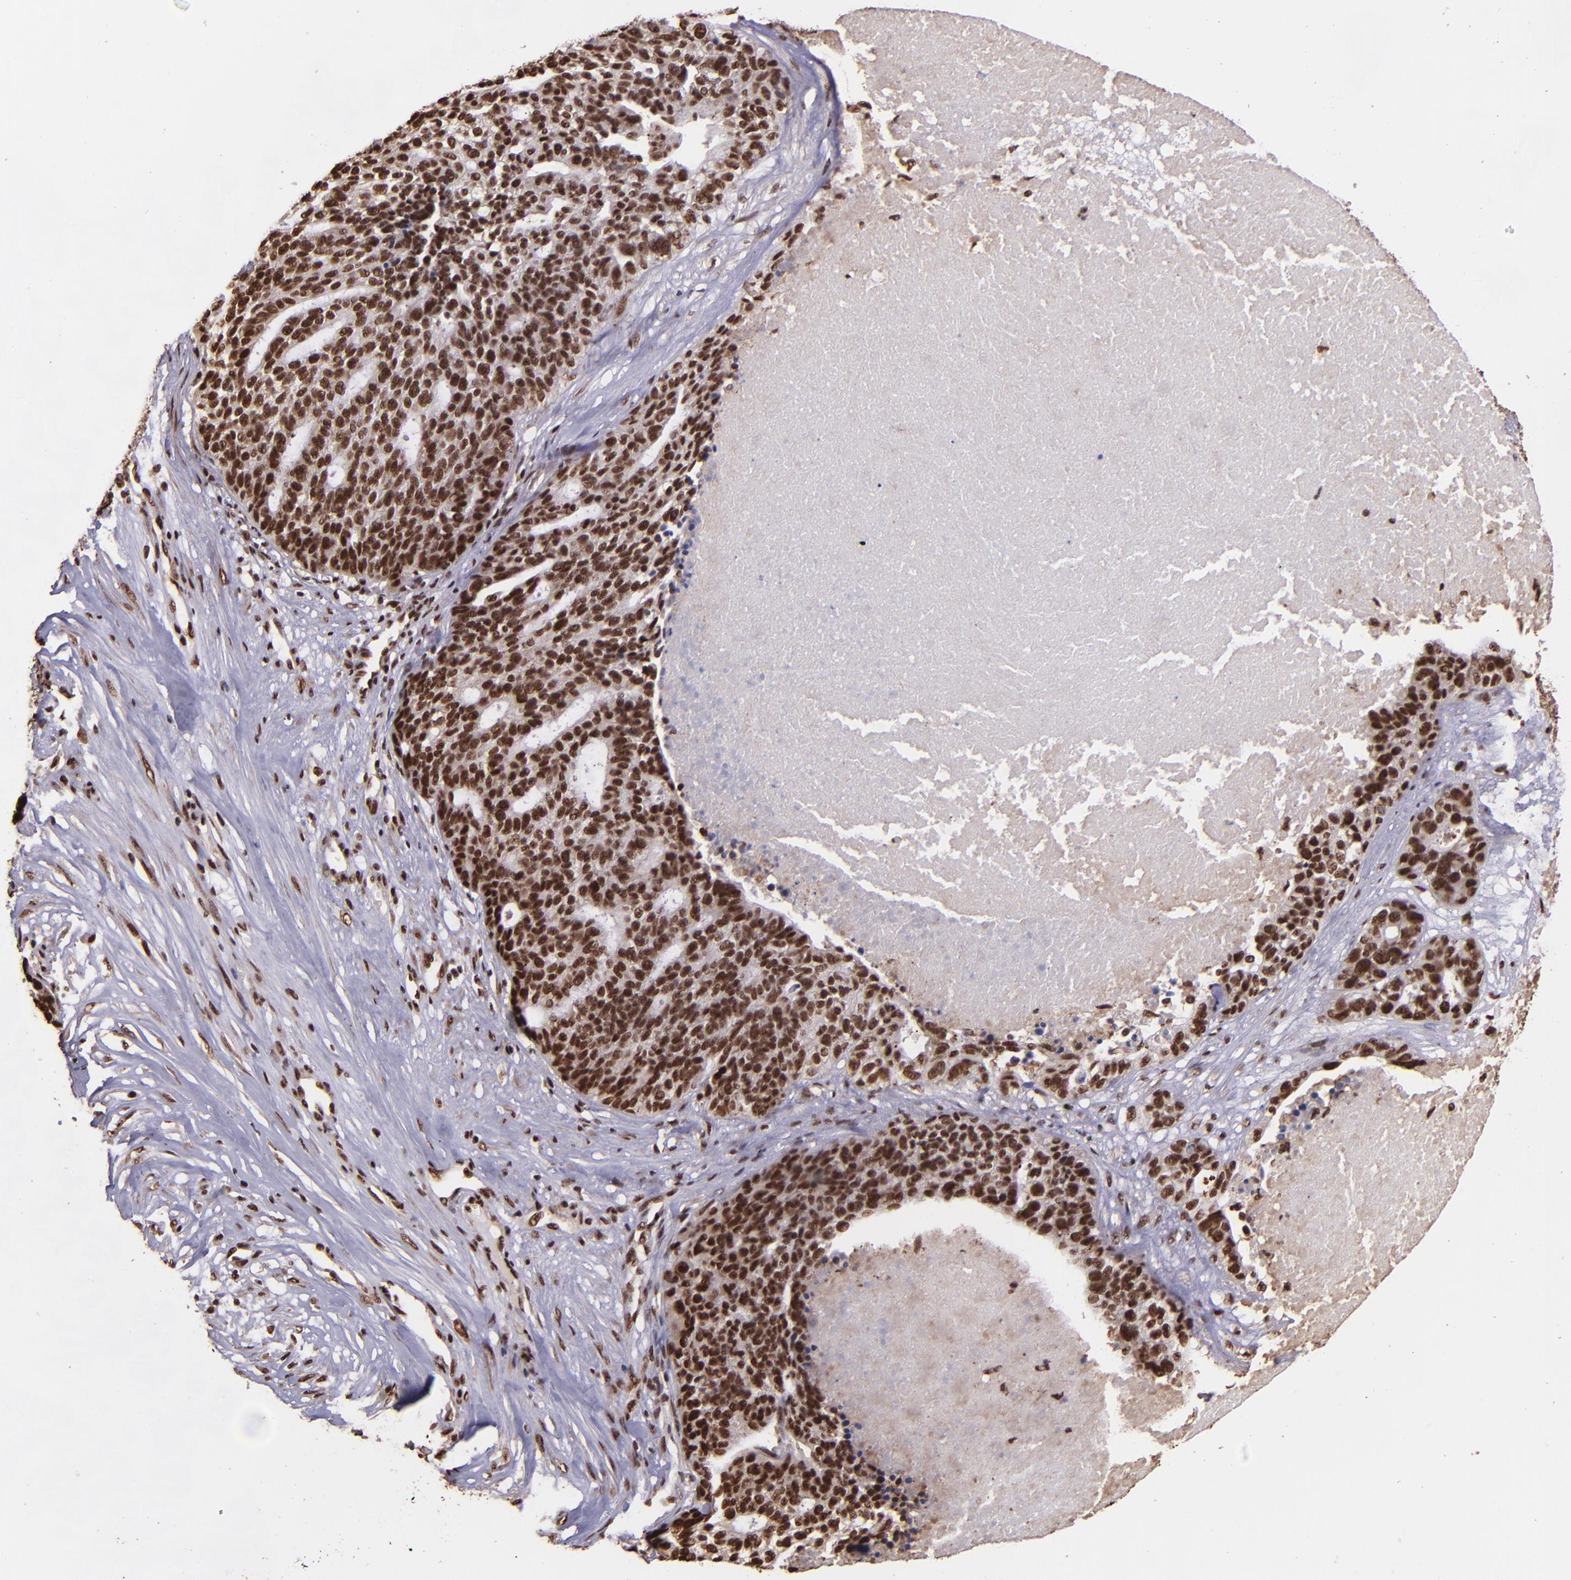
{"staining": {"intensity": "strong", "quantity": ">75%", "location": "nuclear"}, "tissue": "ovarian cancer", "cell_type": "Tumor cells", "image_type": "cancer", "snomed": [{"axis": "morphology", "description": "Cystadenocarcinoma, serous, NOS"}, {"axis": "topography", "description": "Ovary"}], "caption": "A histopathology image of human serous cystadenocarcinoma (ovarian) stained for a protein displays strong nuclear brown staining in tumor cells.", "gene": "PQBP1", "patient": {"sex": "female", "age": 59}}